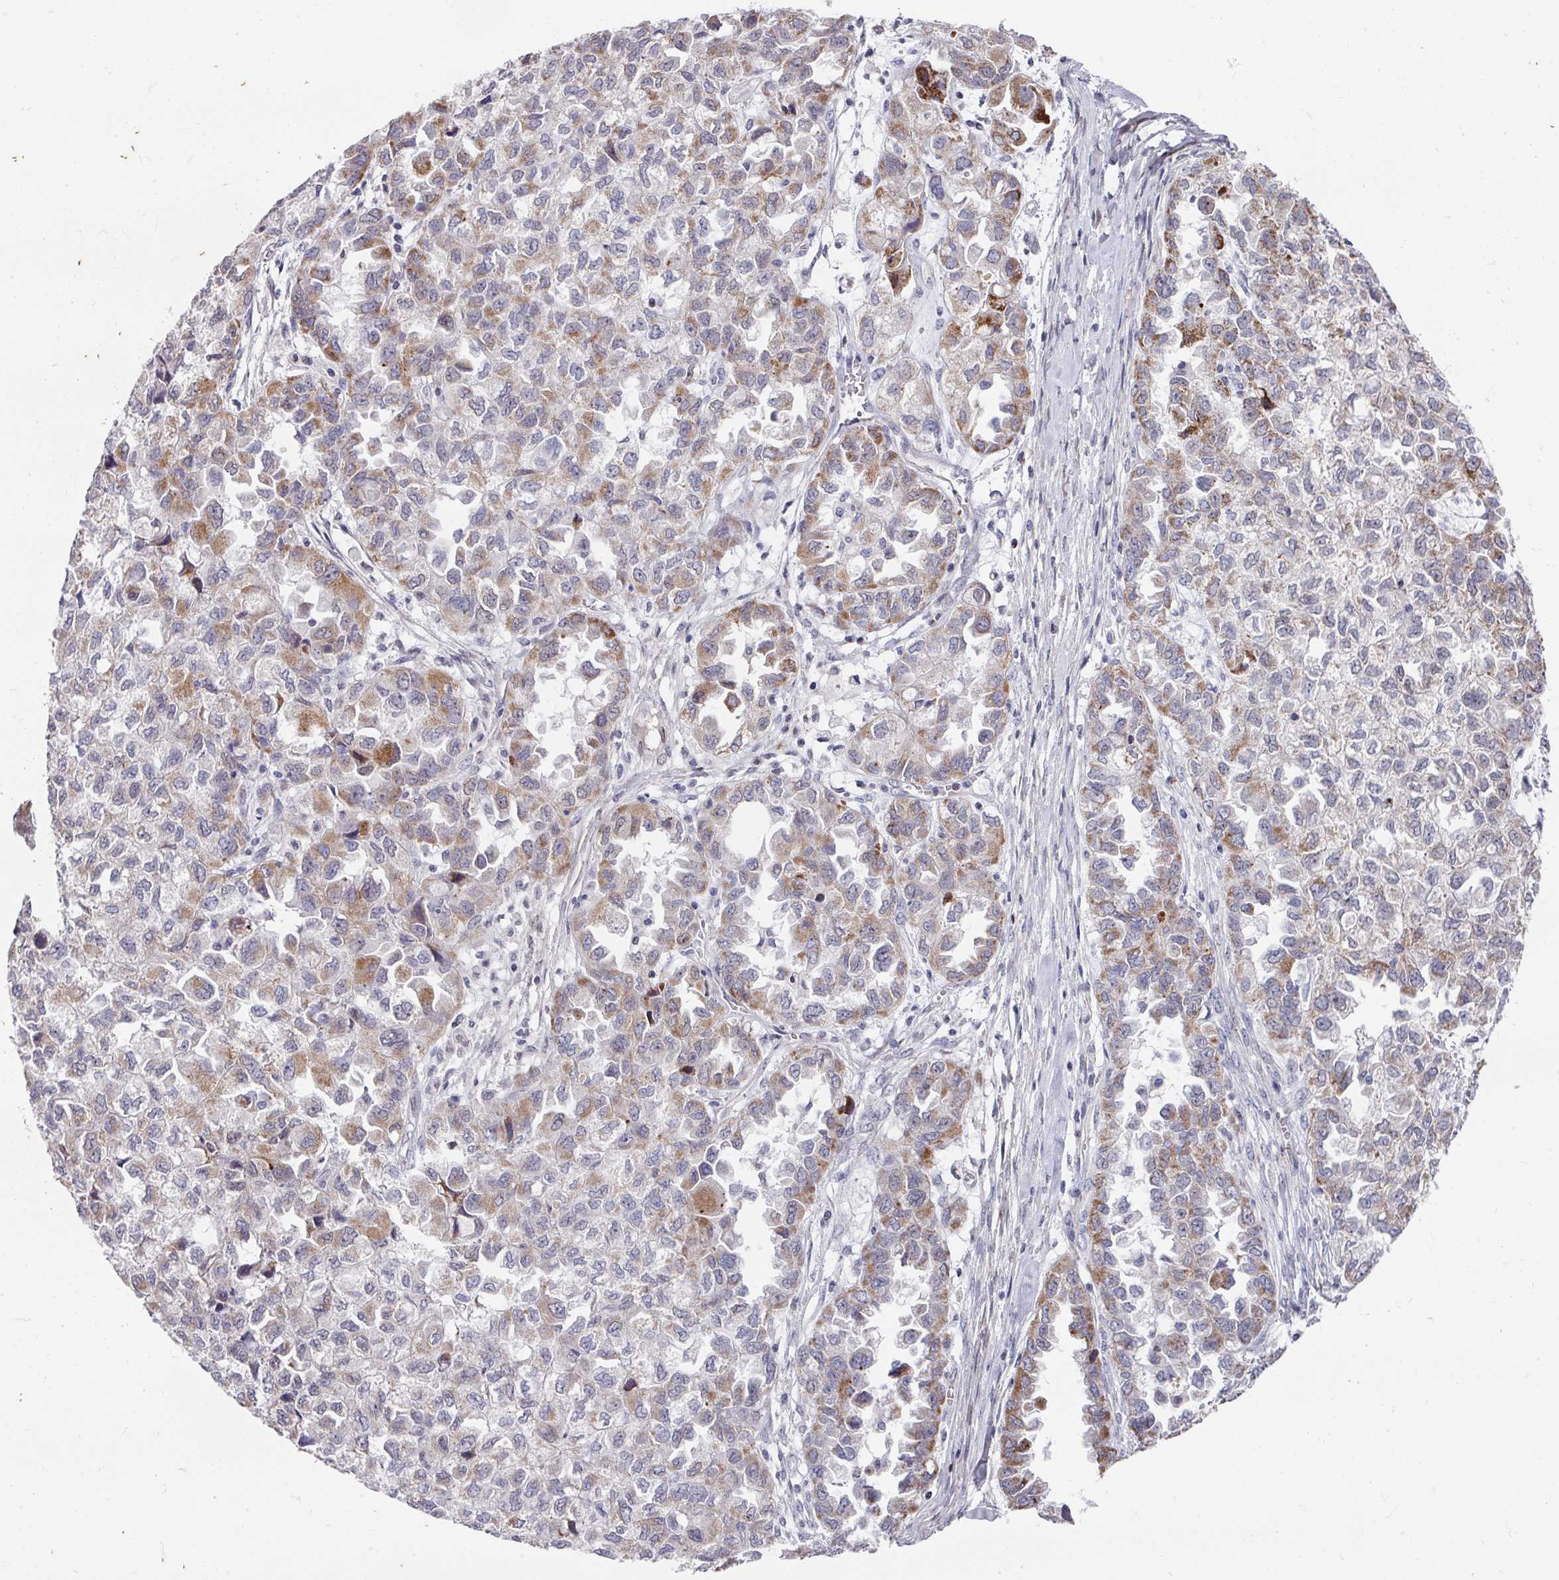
{"staining": {"intensity": "strong", "quantity": "<25%", "location": "cytoplasmic/membranous"}, "tissue": "ovarian cancer", "cell_type": "Tumor cells", "image_type": "cancer", "snomed": [{"axis": "morphology", "description": "Cystadenocarcinoma, serous, NOS"}, {"axis": "topography", "description": "Ovary"}], "caption": "Ovarian serous cystadenocarcinoma was stained to show a protein in brown. There is medium levels of strong cytoplasmic/membranous positivity in about <25% of tumor cells.", "gene": "CBX7", "patient": {"sex": "female", "age": 84}}